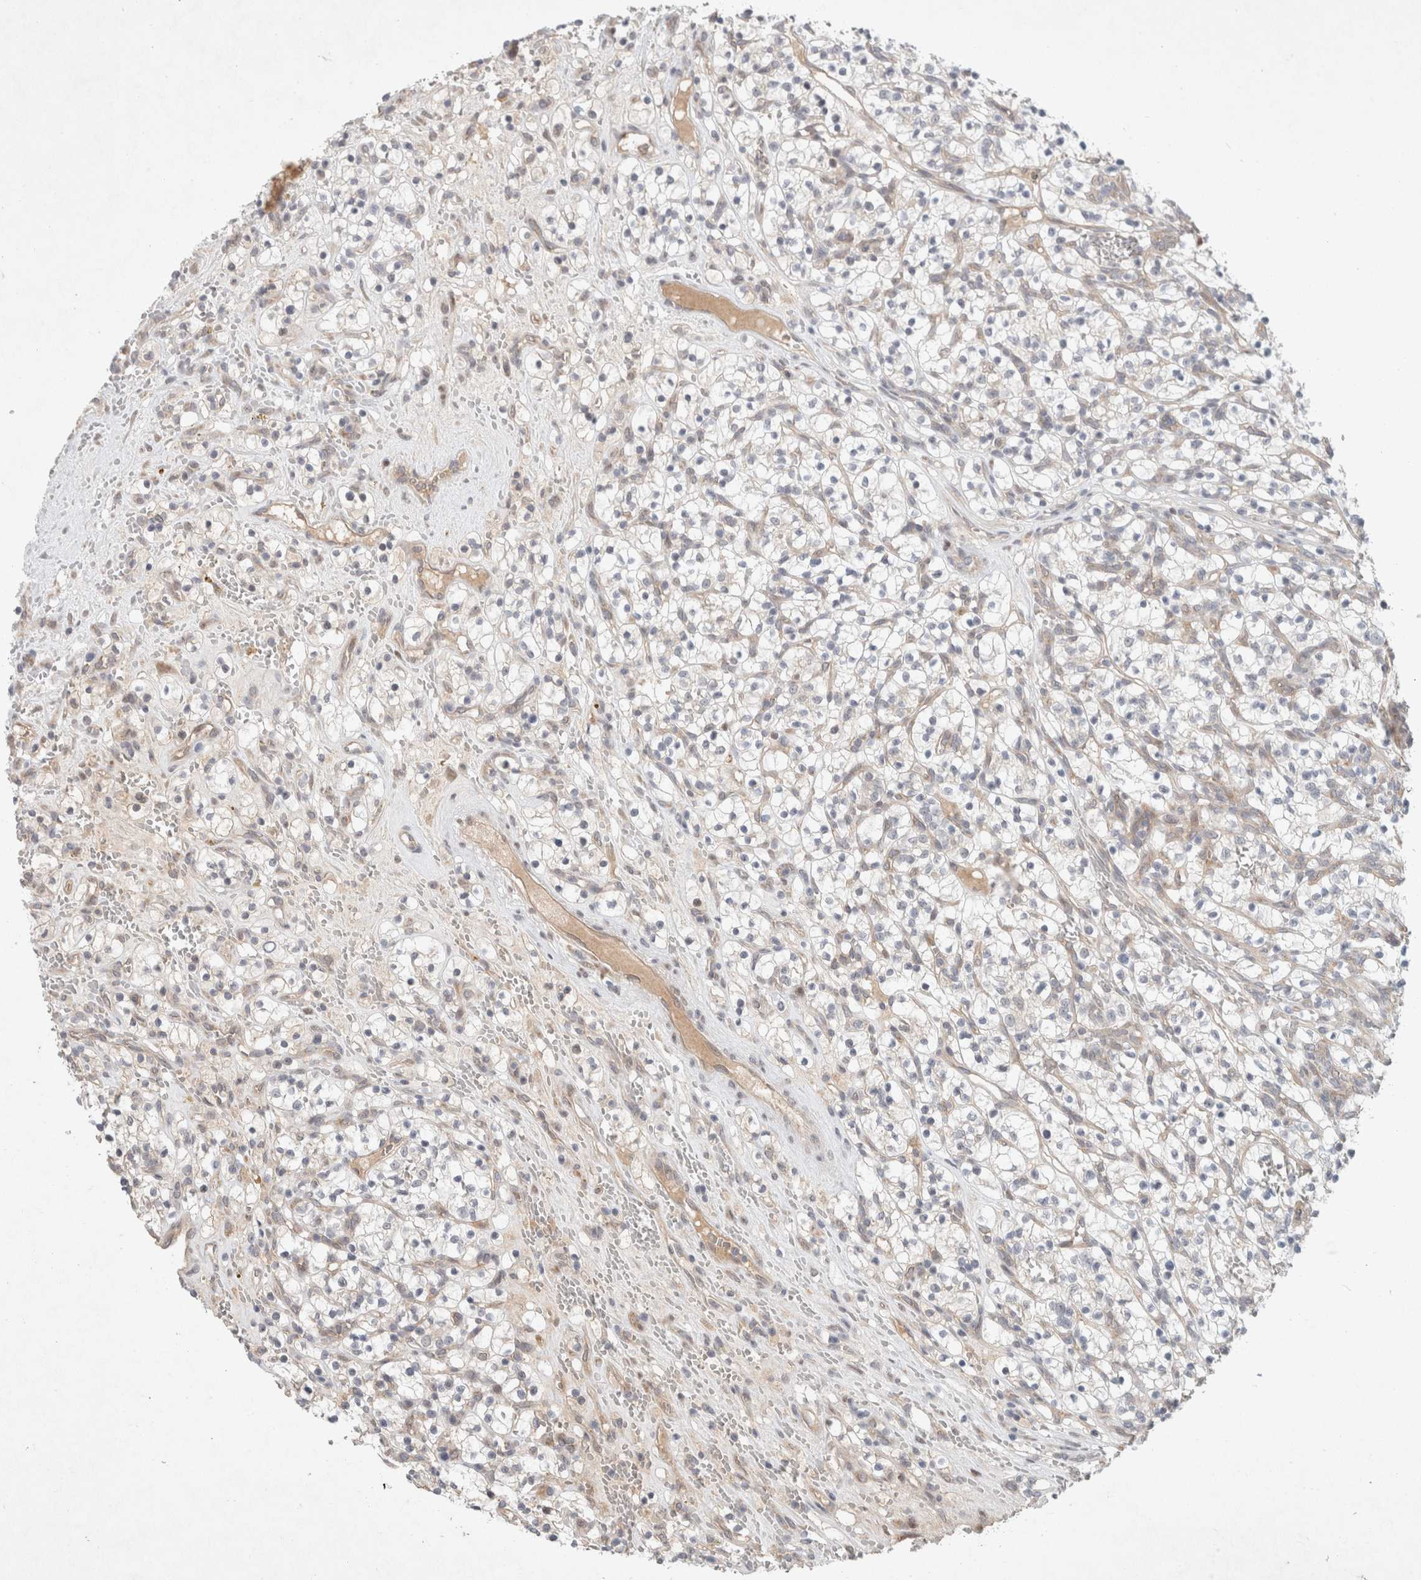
{"staining": {"intensity": "negative", "quantity": "none", "location": "none"}, "tissue": "renal cancer", "cell_type": "Tumor cells", "image_type": "cancer", "snomed": [{"axis": "morphology", "description": "Adenocarcinoma, NOS"}, {"axis": "topography", "description": "Kidney"}], "caption": "DAB immunohistochemical staining of renal cancer (adenocarcinoma) exhibits no significant expression in tumor cells.", "gene": "RASAL2", "patient": {"sex": "female", "age": 57}}